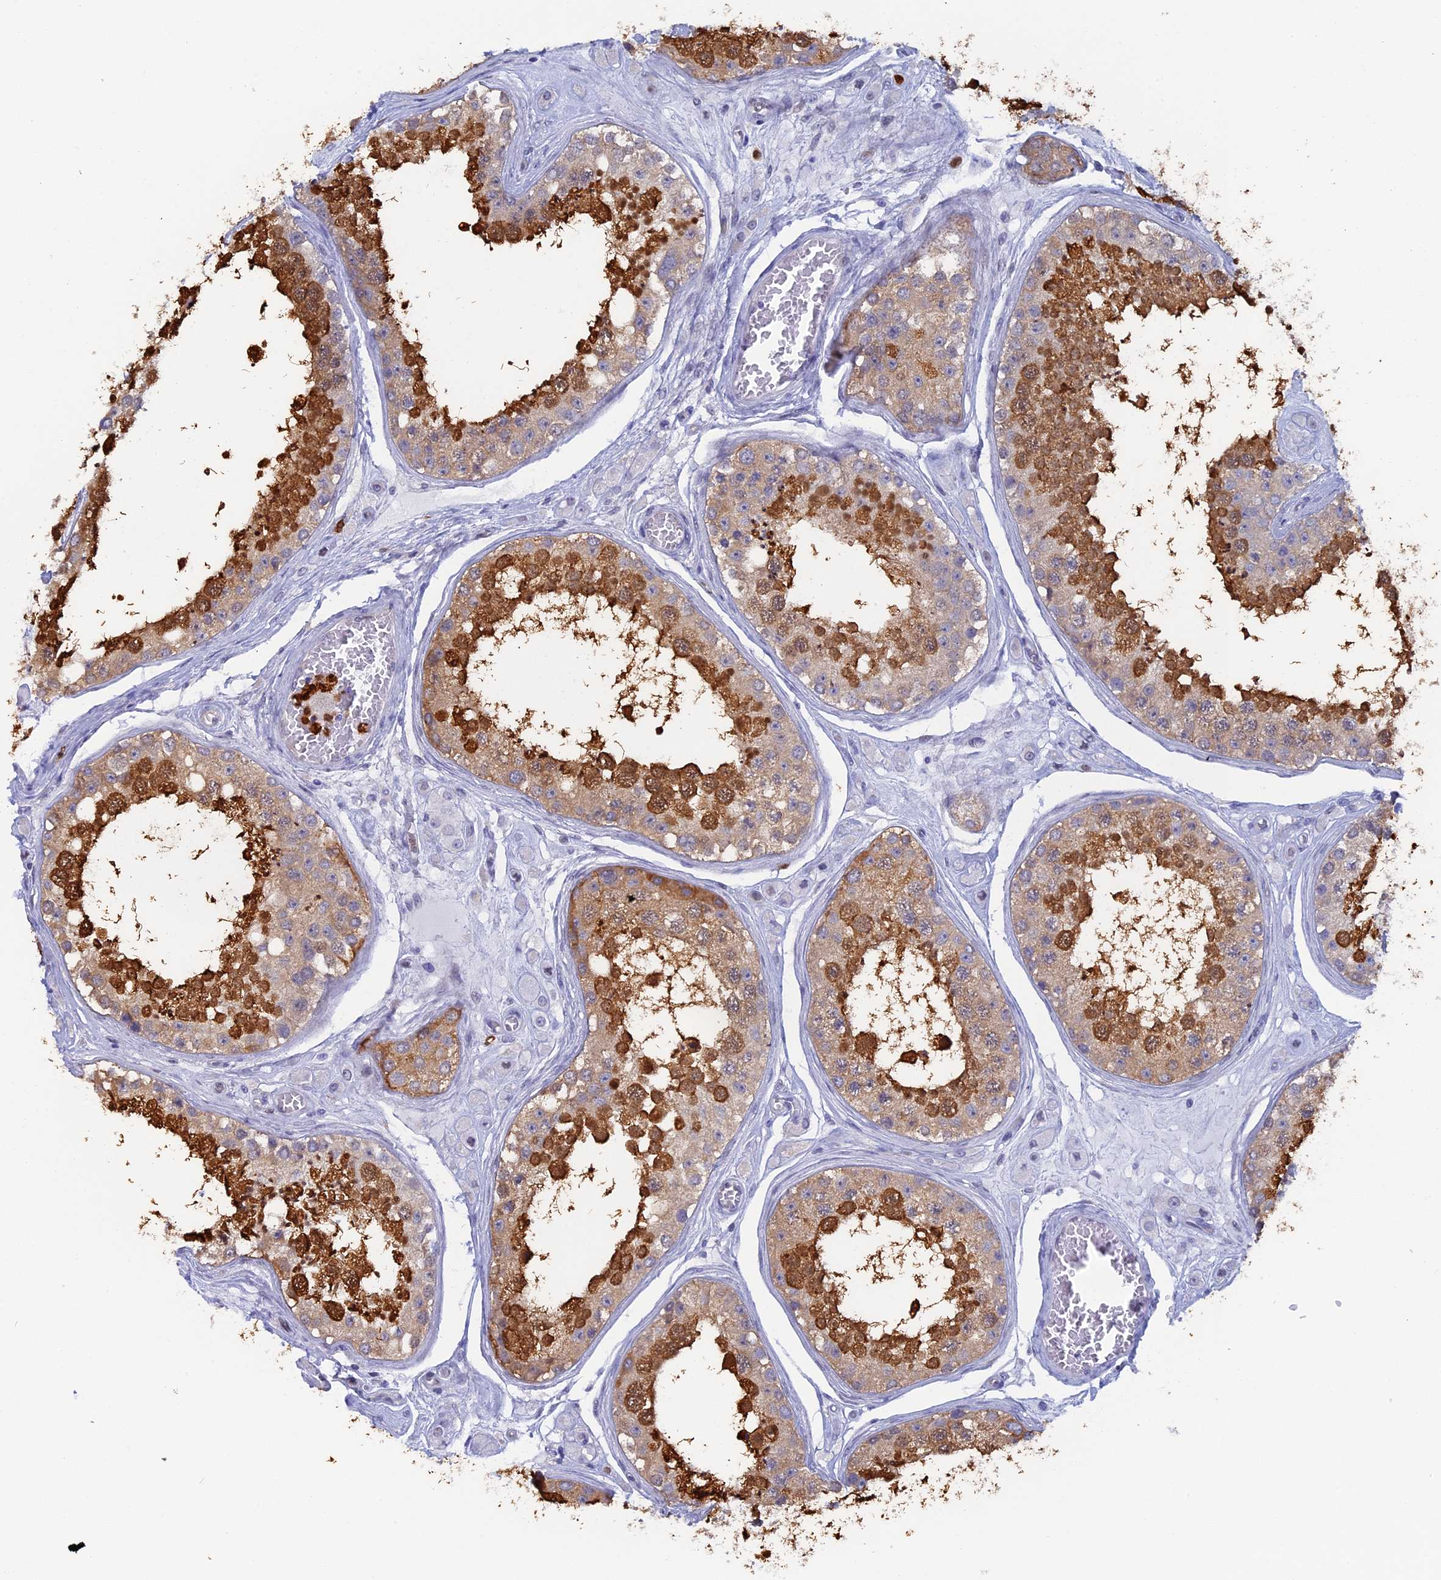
{"staining": {"intensity": "strong", "quantity": "25%-75%", "location": "cytoplasmic/membranous"}, "tissue": "testis", "cell_type": "Cells in seminiferous ducts", "image_type": "normal", "snomed": [{"axis": "morphology", "description": "Normal tissue, NOS"}, {"axis": "topography", "description": "Testis"}], "caption": "Protein analysis of unremarkable testis reveals strong cytoplasmic/membranous expression in approximately 25%-75% of cells in seminiferous ducts. (Stains: DAB in brown, nuclei in blue, Microscopy: brightfield microscopy at high magnification).", "gene": "SLC26A1", "patient": {"sex": "male", "age": 25}}